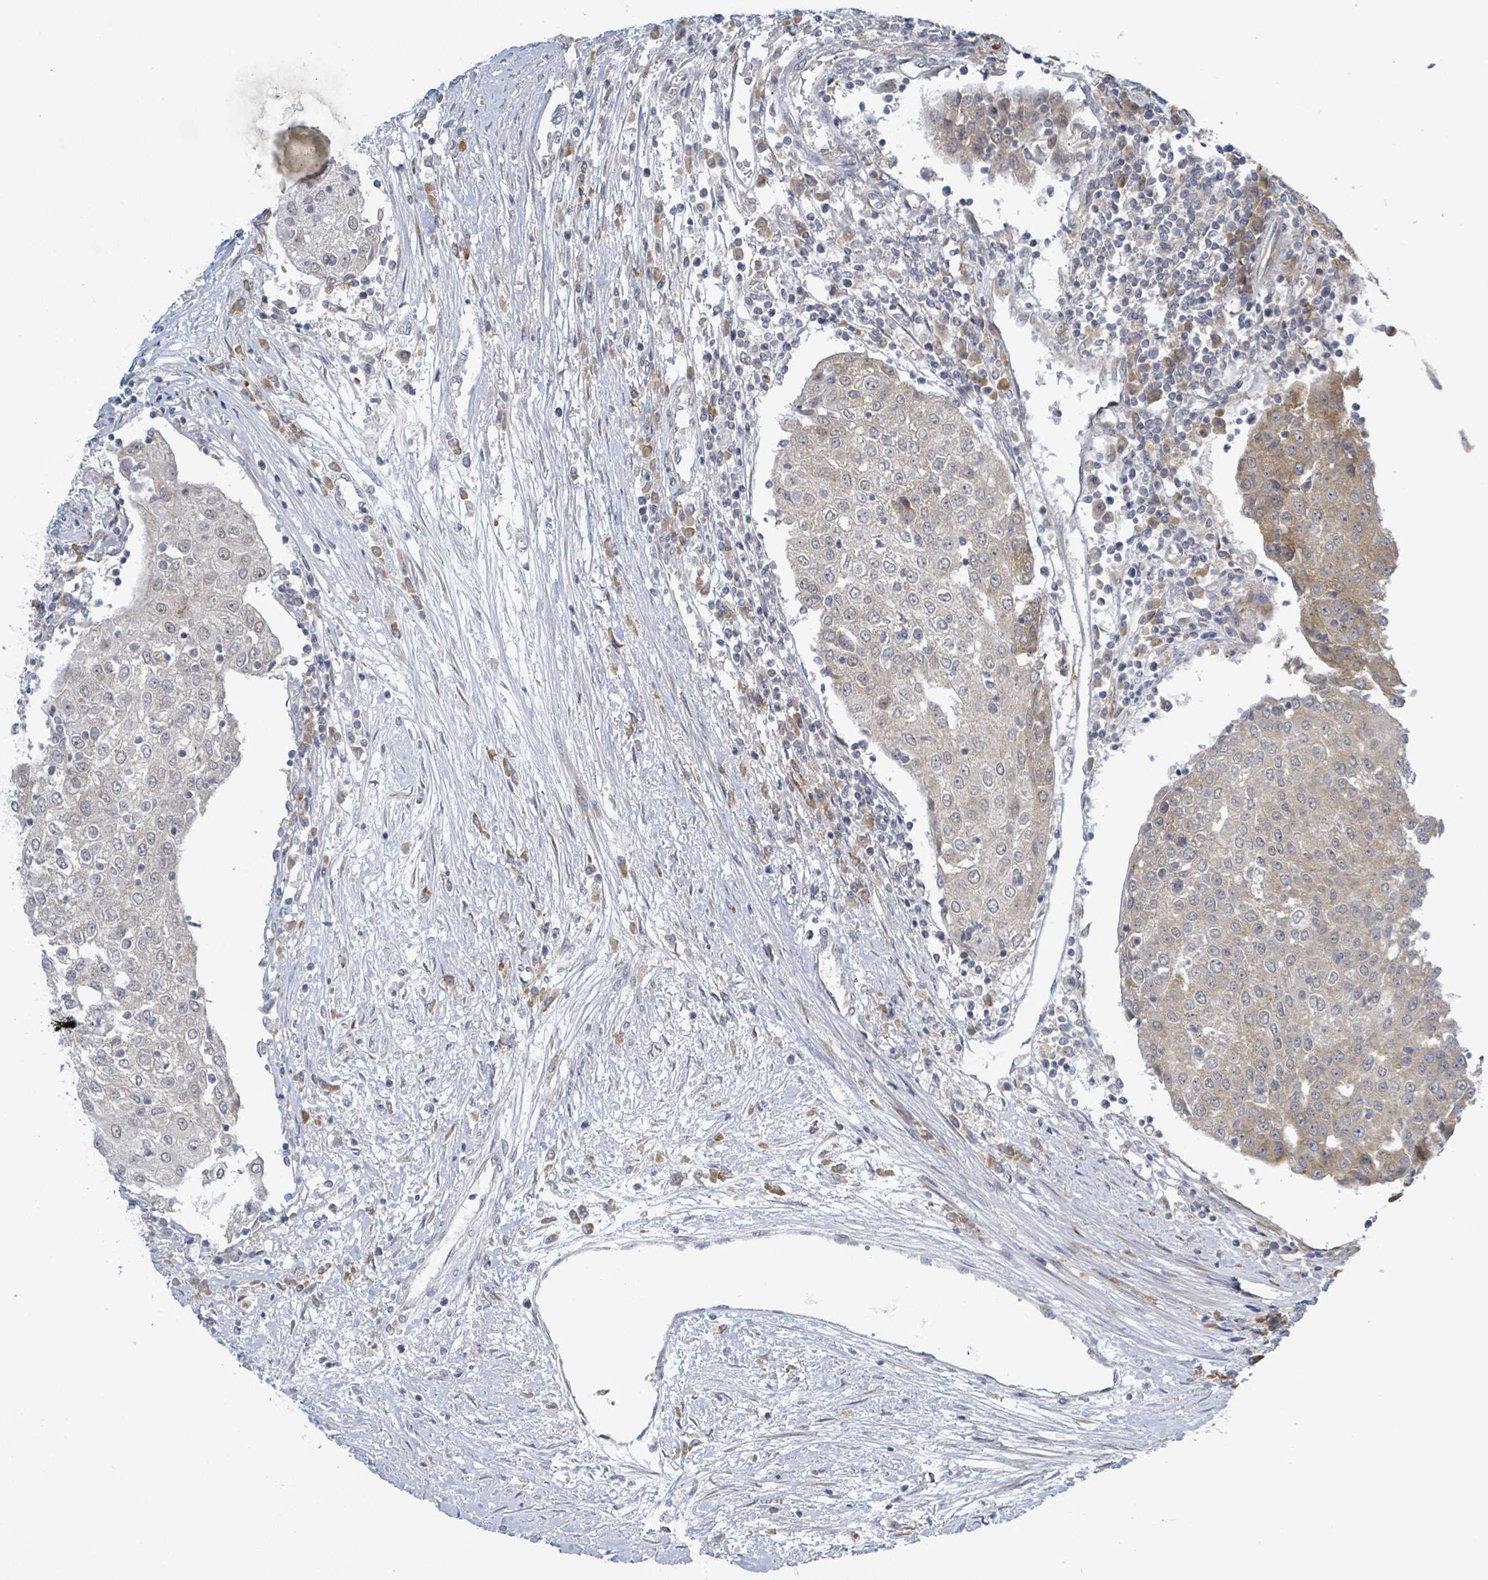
{"staining": {"intensity": "moderate", "quantity": "<25%", "location": "cytoplasmic/membranous"}, "tissue": "urothelial cancer", "cell_type": "Tumor cells", "image_type": "cancer", "snomed": [{"axis": "morphology", "description": "Urothelial carcinoma, High grade"}, {"axis": "topography", "description": "Urinary bladder"}], "caption": "Protein expression analysis of human urothelial carcinoma (high-grade) reveals moderate cytoplasmic/membranous staining in about <25% of tumor cells.", "gene": "RPL32", "patient": {"sex": "female", "age": 85}}